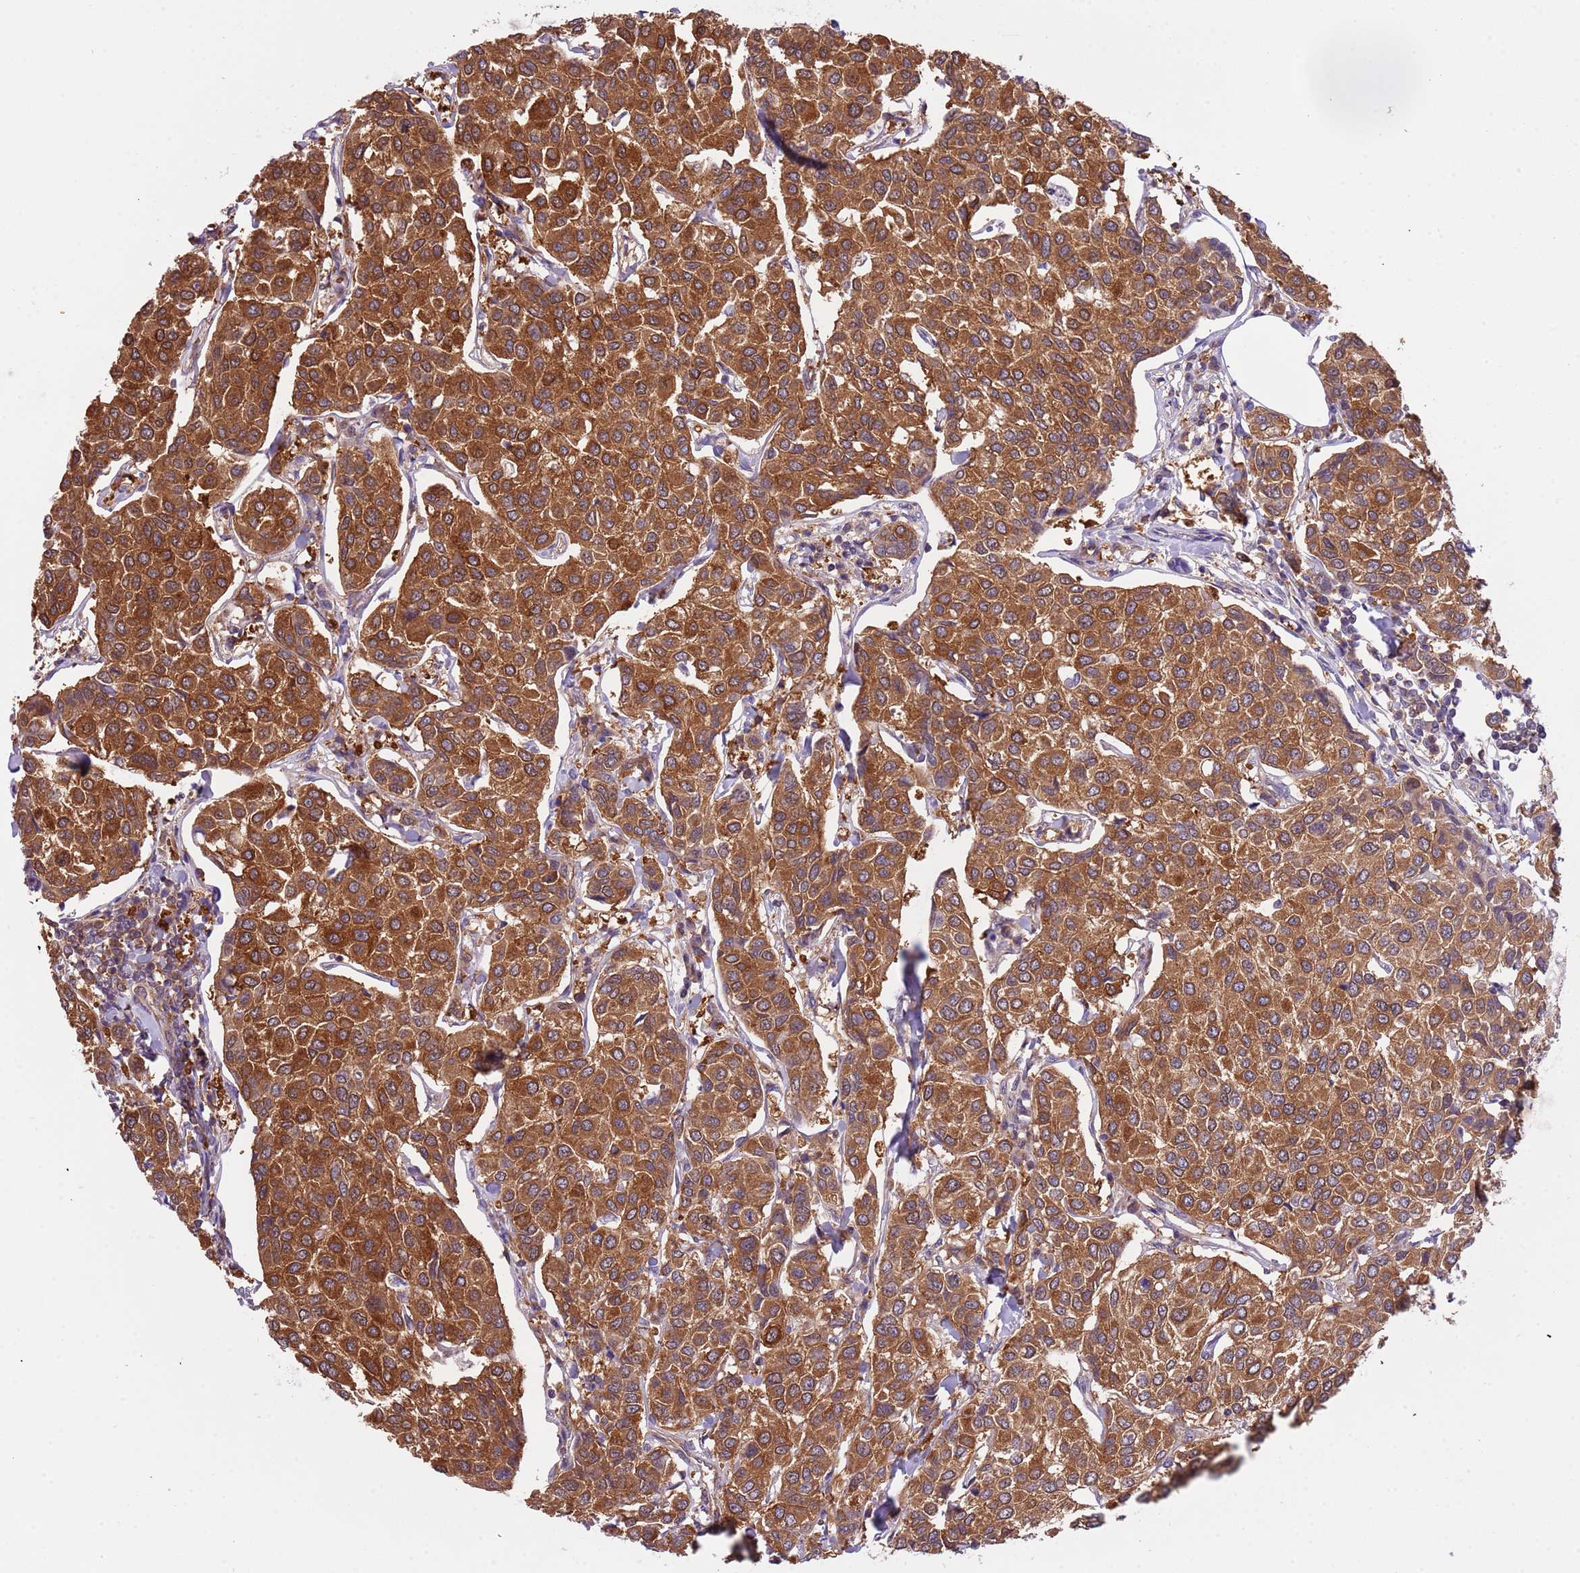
{"staining": {"intensity": "strong", "quantity": ">75%", "location": "cytoplasmic/membranous"}, "tissue": "breast cancer", "cell_type": "Tumor cells", "image_type": "cancer", "snomed": [{"axis": "morphology", "description": "Duct carcinoma"}, {"axis": "topography", "description": "Breast"}], "caption": "The histopathology image exhibits staining of breast invasive ductal carcinoma, revealing strong cytoplasmic/membranous protein expression (brown color) within tumor cells.", "gene": "STIP1", "patient": {"sex": "female", "age": 55}}